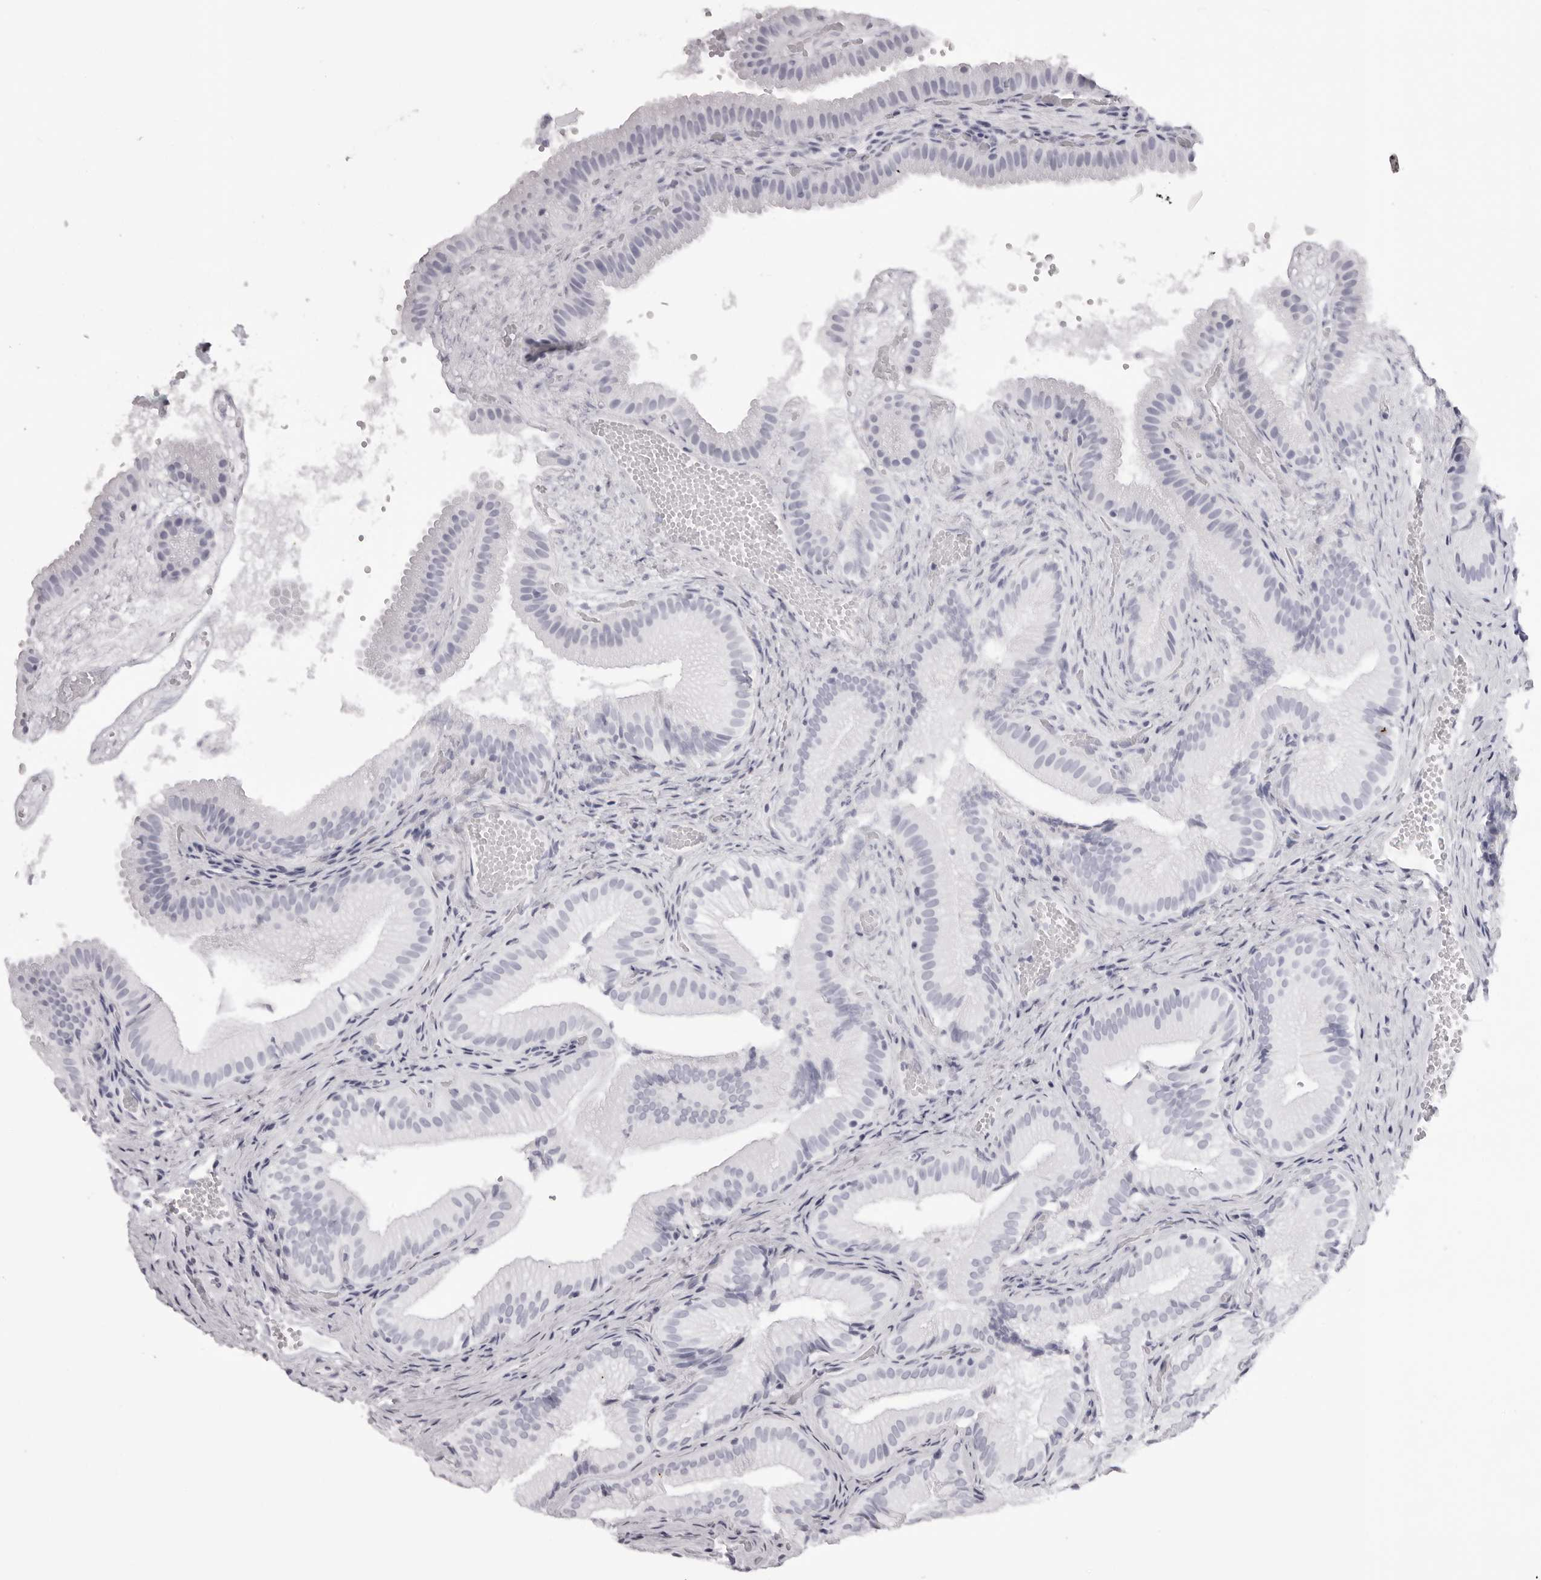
{"staining": {"intensity": "negative", "quantity": "none", "location": "none"}, "tissue": "gallbladder", "cell_type": "Glandular cells", "image_type": "normal", "snomed": [{"axis": "morphology", "description": "Normal tissue, NOS"}, {"axis": "topography", "description": "Gallbladder"}], "caption": "Immunohistochemistry of unremarkable gallbladder shows no positivity in glandular cells.", "gene": "RHO", "patient": {"sex": "female", "age": 30}}